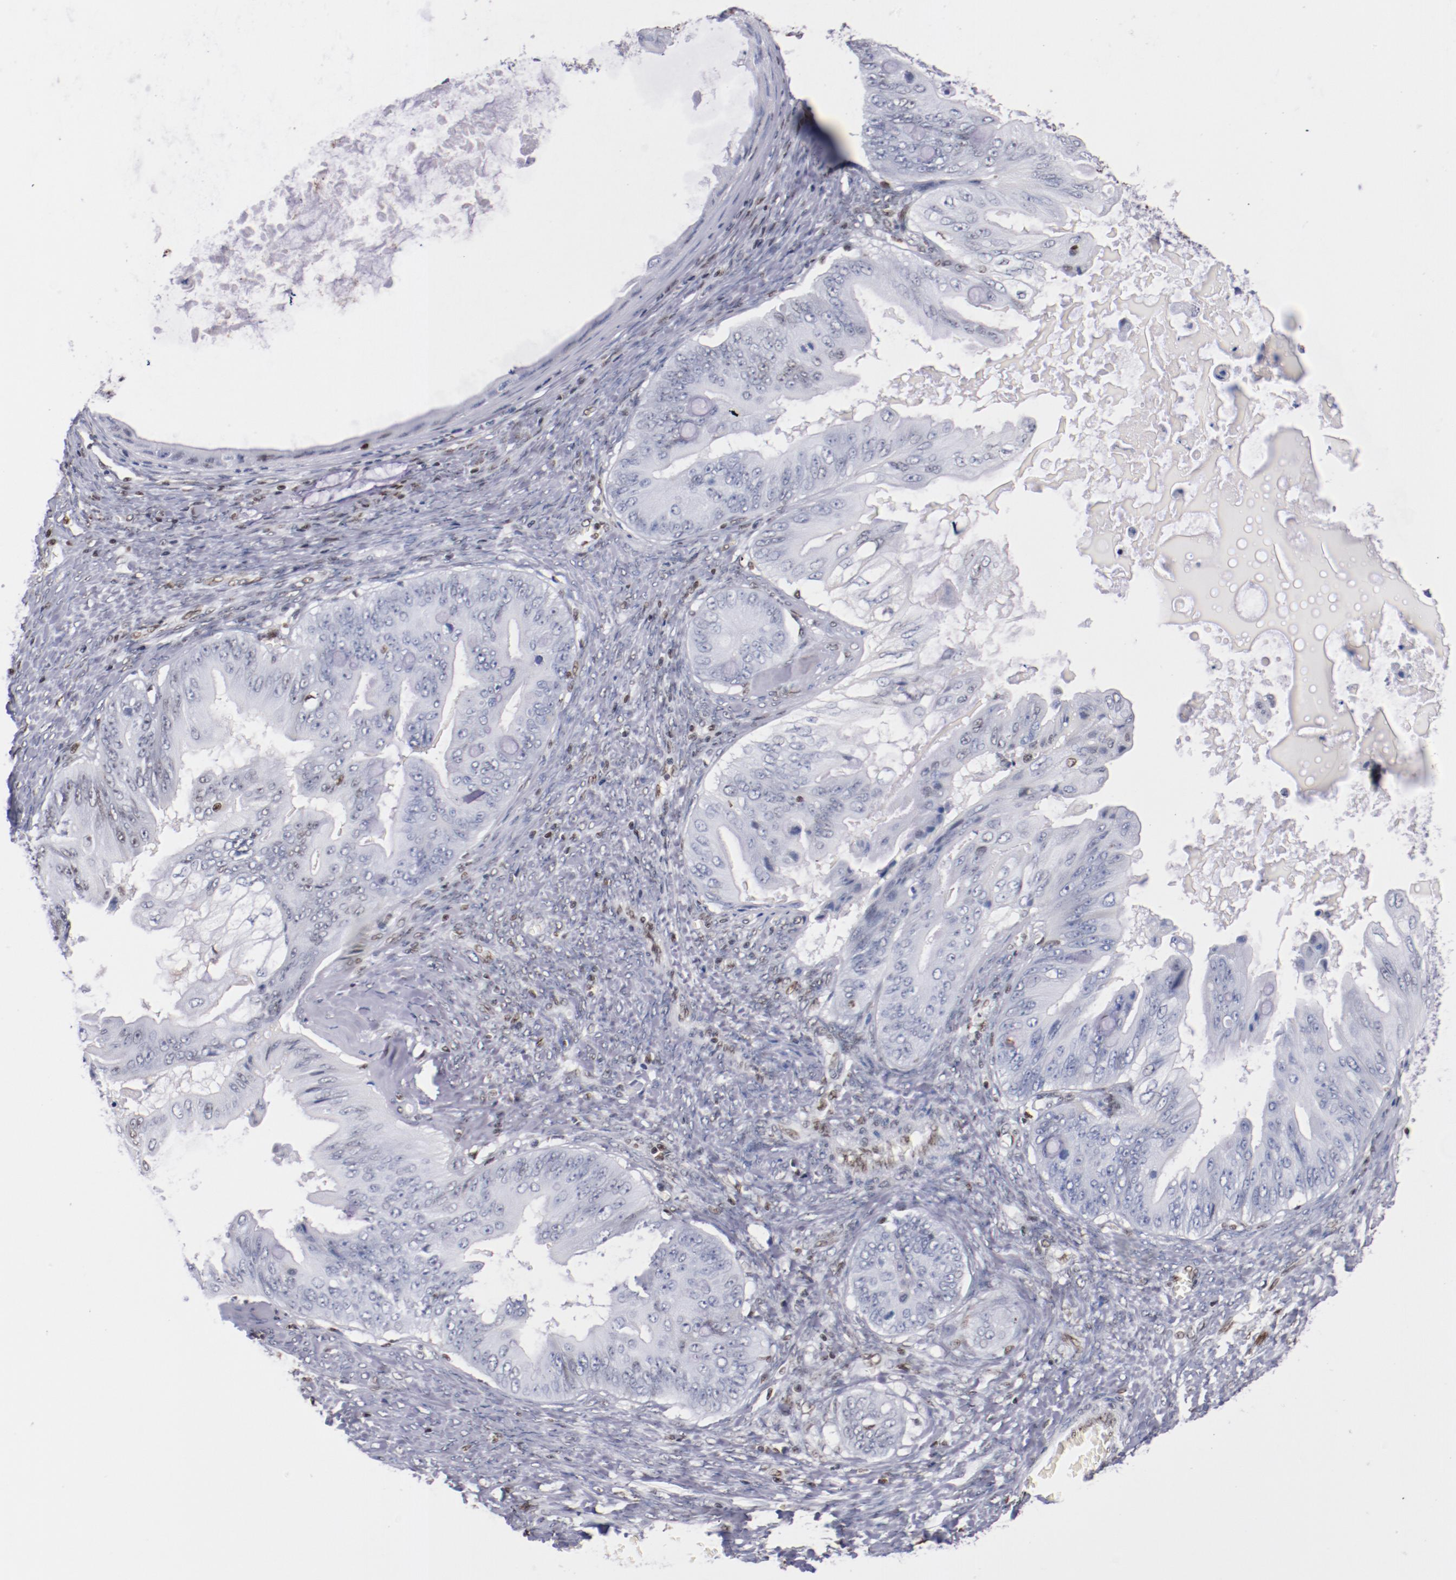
{"staining": {"intensity": "negative", "quantity": "none", "location": "none"}, "tissue": "ovarian cancer", "cell_type": "Tumor cells", "image_type": "cancer", "snomed": [{"axis": "morphology", "description": "Cystadenocarcinoma, mucinous, NOS"}, {"axis": "topography", "description": "Ovary"}], "caption": "Human mucinous cystadenocarcinoma (ovarian) stained for a protein using IHC exhibits no staining in tumor cells.", "gene": "IFI16", "patient": {"sex": "female", "age": 37}}